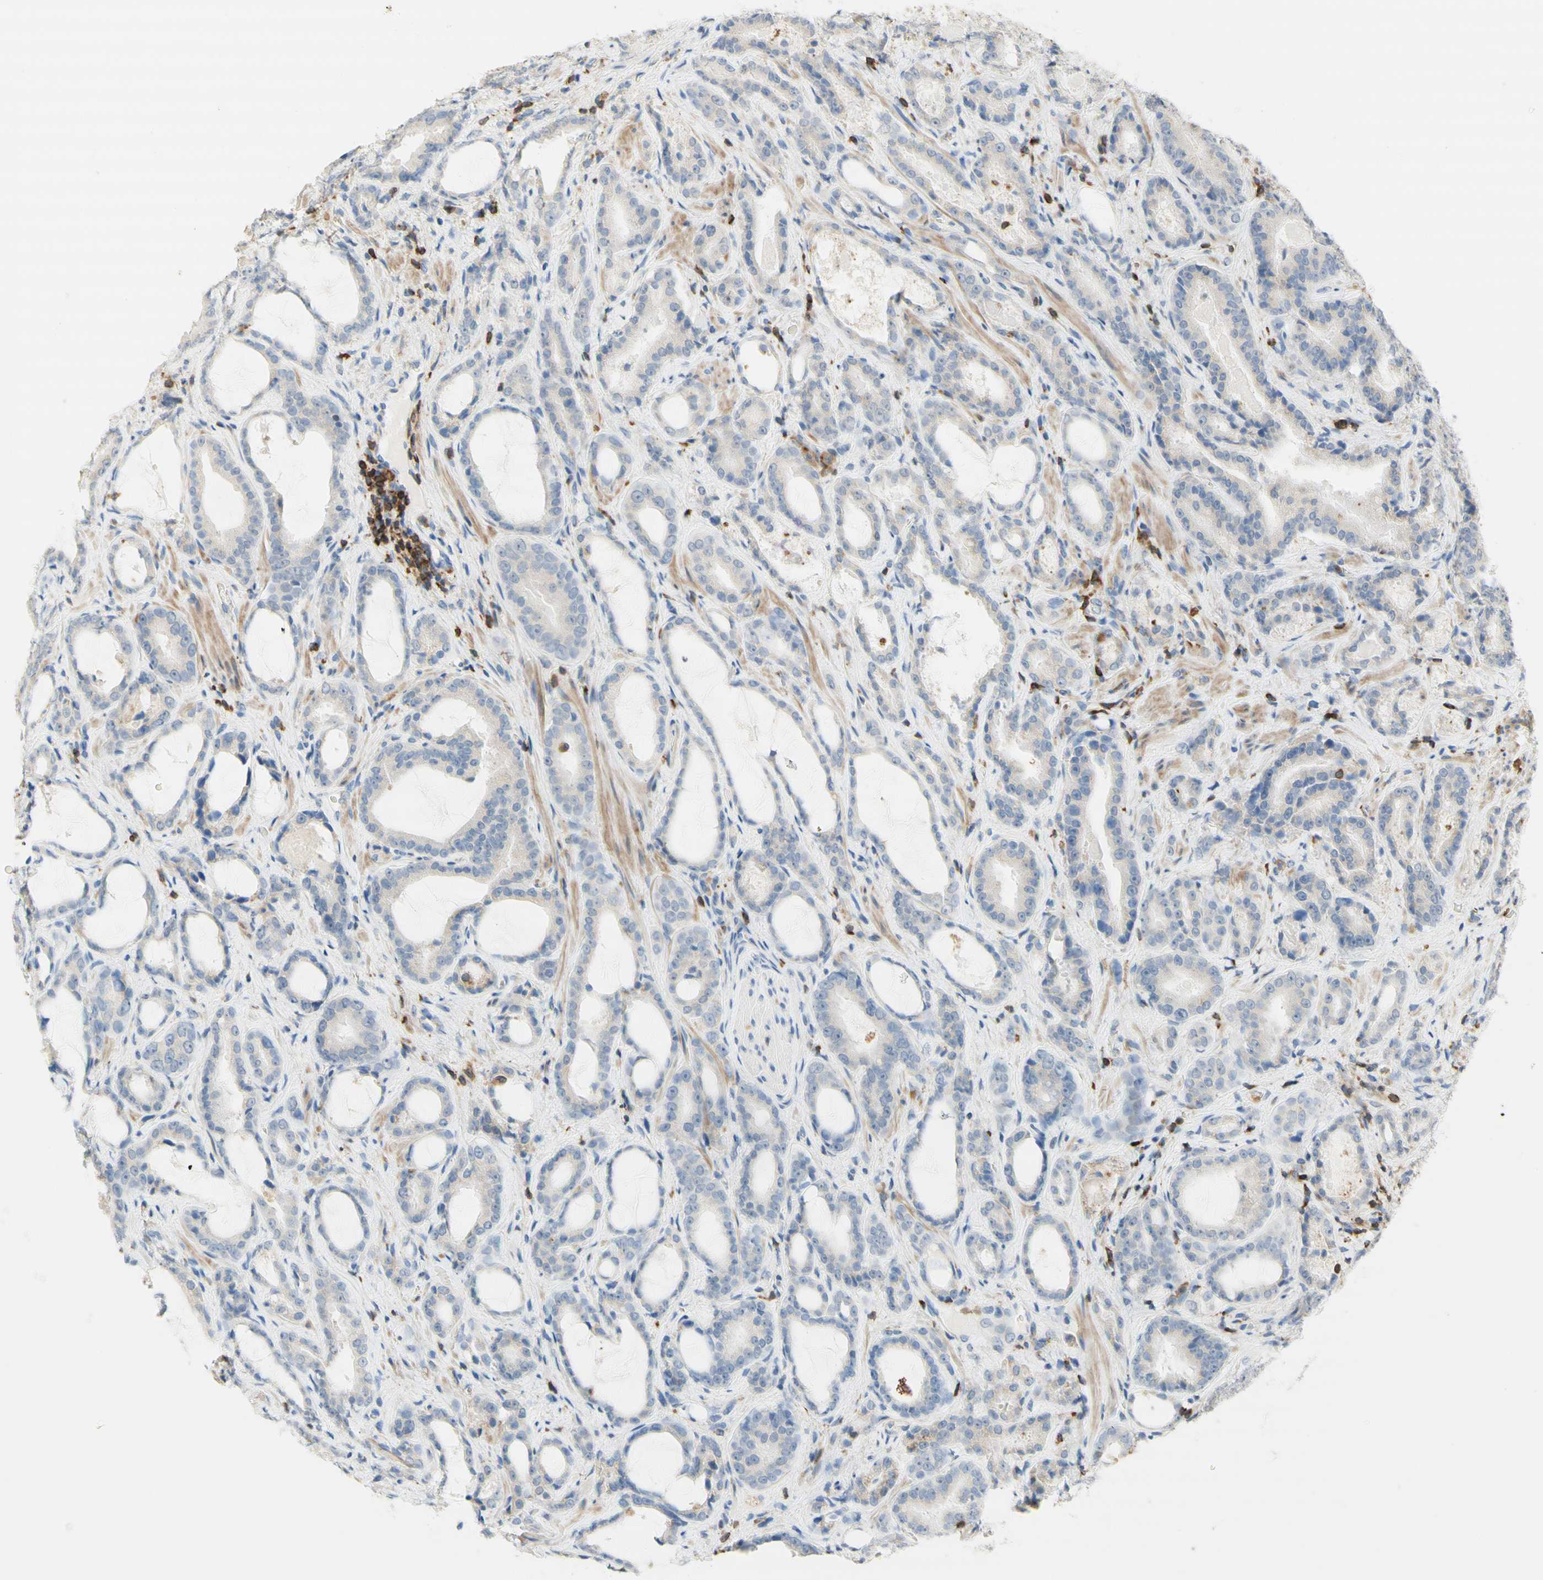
{"staining": {"intensity": "negative", "quantity": "none", "location": "none"}, "tissue": "prostate cancer", "cell_type": "Tumor cells", "image_type": "cancer", "snomed": [{"axis": "morphology", "description": "Adenocarcinoma, Low grade"}, {"axis": "topography", "description": "Prostate"}], "caption": "Immunohistochemistry (IHC) histopathology image of human low-grade adenocarcinoma (prostate) stained for a protein (brown), which reveals no positivity in tumor cells.", "gene": "SPINK6", "patient": {"sex": "male", "age": 60}}